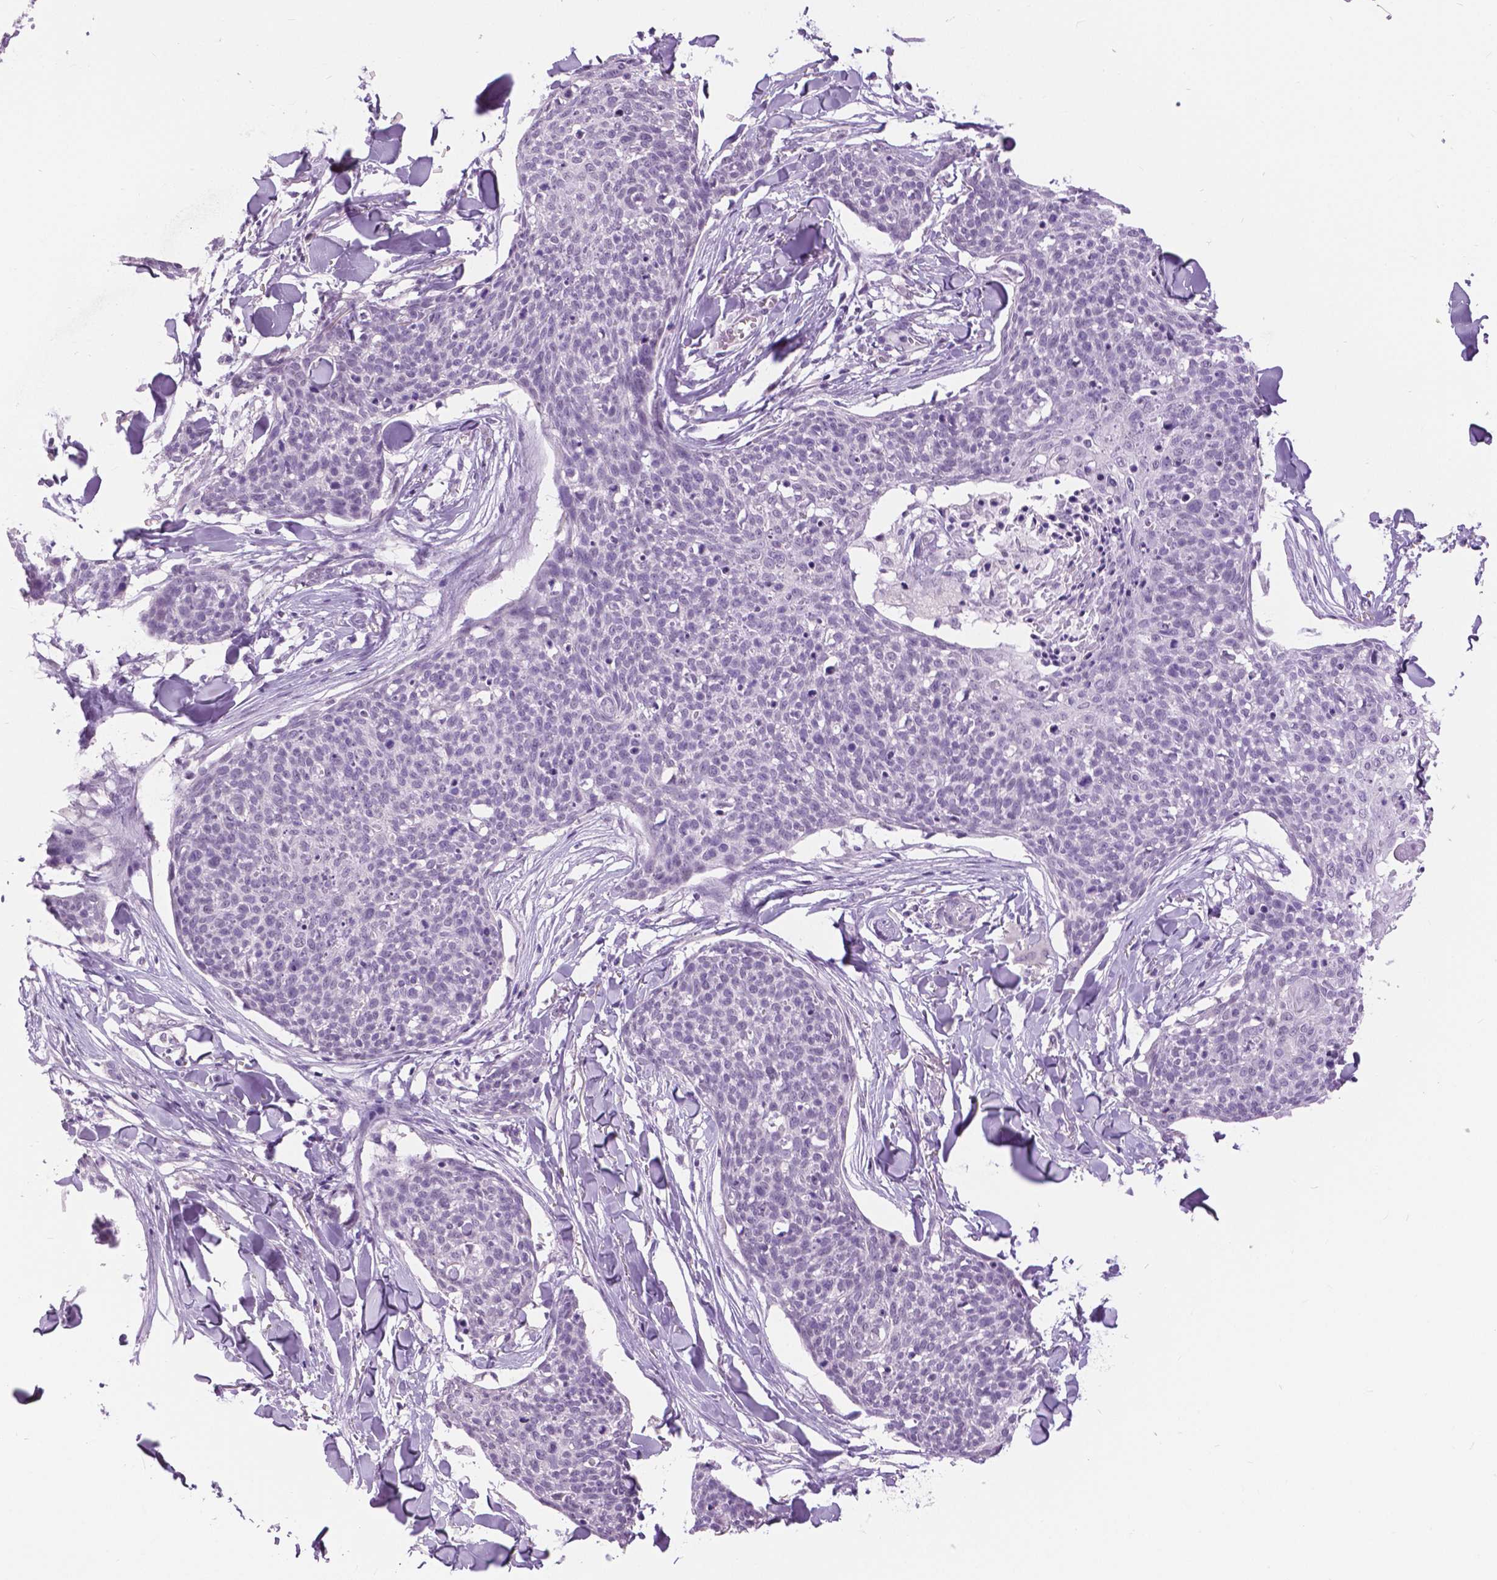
{"staining": {"intensity": "negative", "quantity": "none", "location": "none"}, "tissue": "skin cancer", "cell_type": "Tumor cells", "image_type": "cancer", "snomed": [{"axis": "morphology", "description": "Squamous cell carcinoma, NOS"}, {"axis": "topography", "description": "Skin"}, {"axis": "topography", "description": "Vulva"}], "caption": "Immunohistochemical staining of human skin squamous cell carcinoma exhibits no significant staining in tumor cells.", "gene": "MYOM1", "patient": {"sex": "female", "age": 75}}